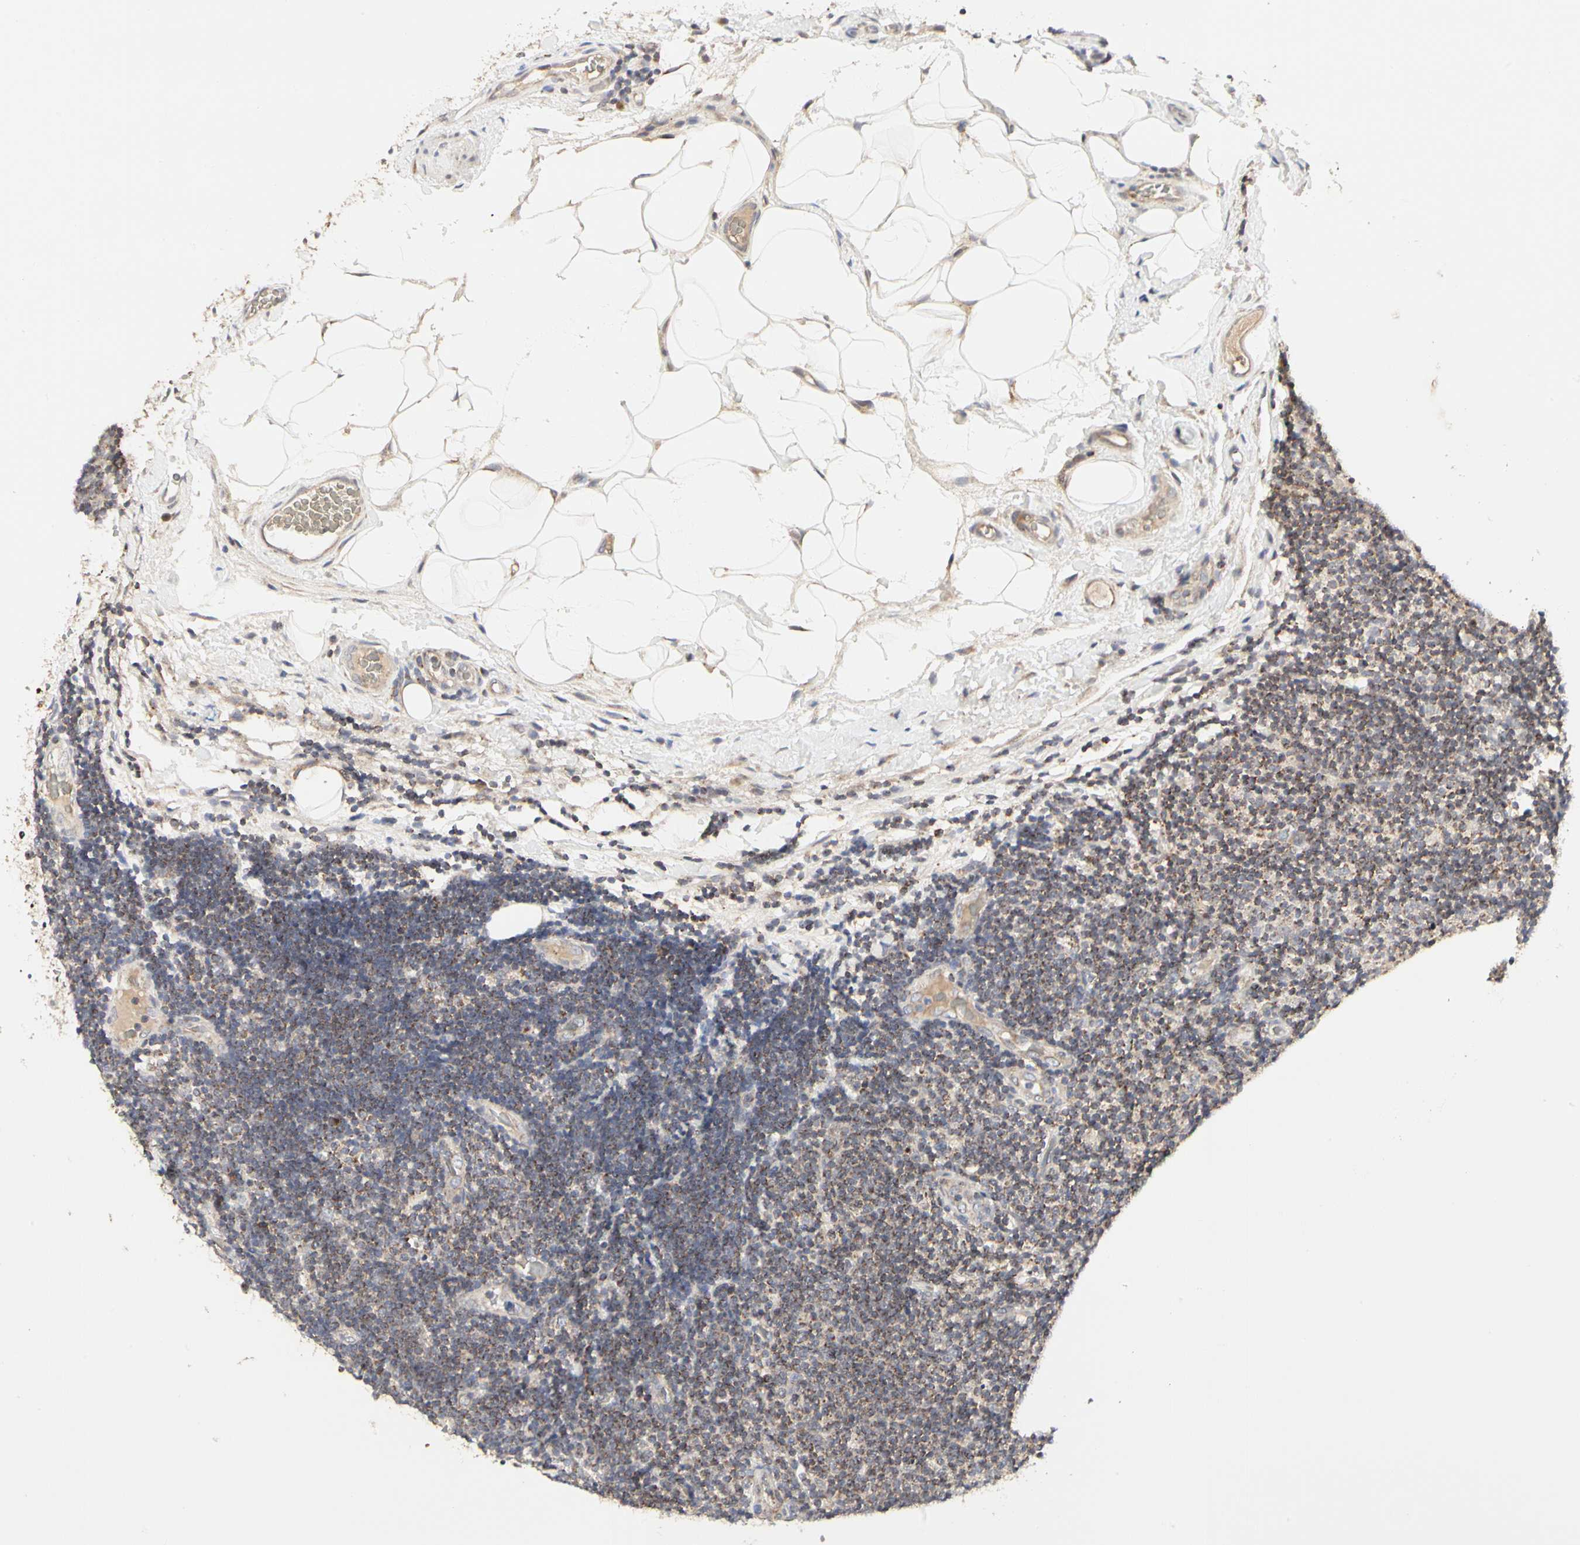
{"staining": {"intensity": "moderate", "quantity": "25%-75%", "location": "cytoplasmic/membranous"}, "tissue": "lymphoma", "cell_type": "Tumor cells", "image_type": "cancer", "snomed": [{"axis": "morphology", "description": "Malignant lymphoma, non-Hodgkin's type, Low grade"}, {"axis": "topography", "description": "Lymph node"}], "caption": "The photomicrograph exhibits immunohistochemical staining of lymphoma. There is moderate cytoplasmic/membranous staining is appreciated in about 25%-75% of tumor cells.", "gene": "TSKU", "patient": {"sex": "male", "age": 83}}